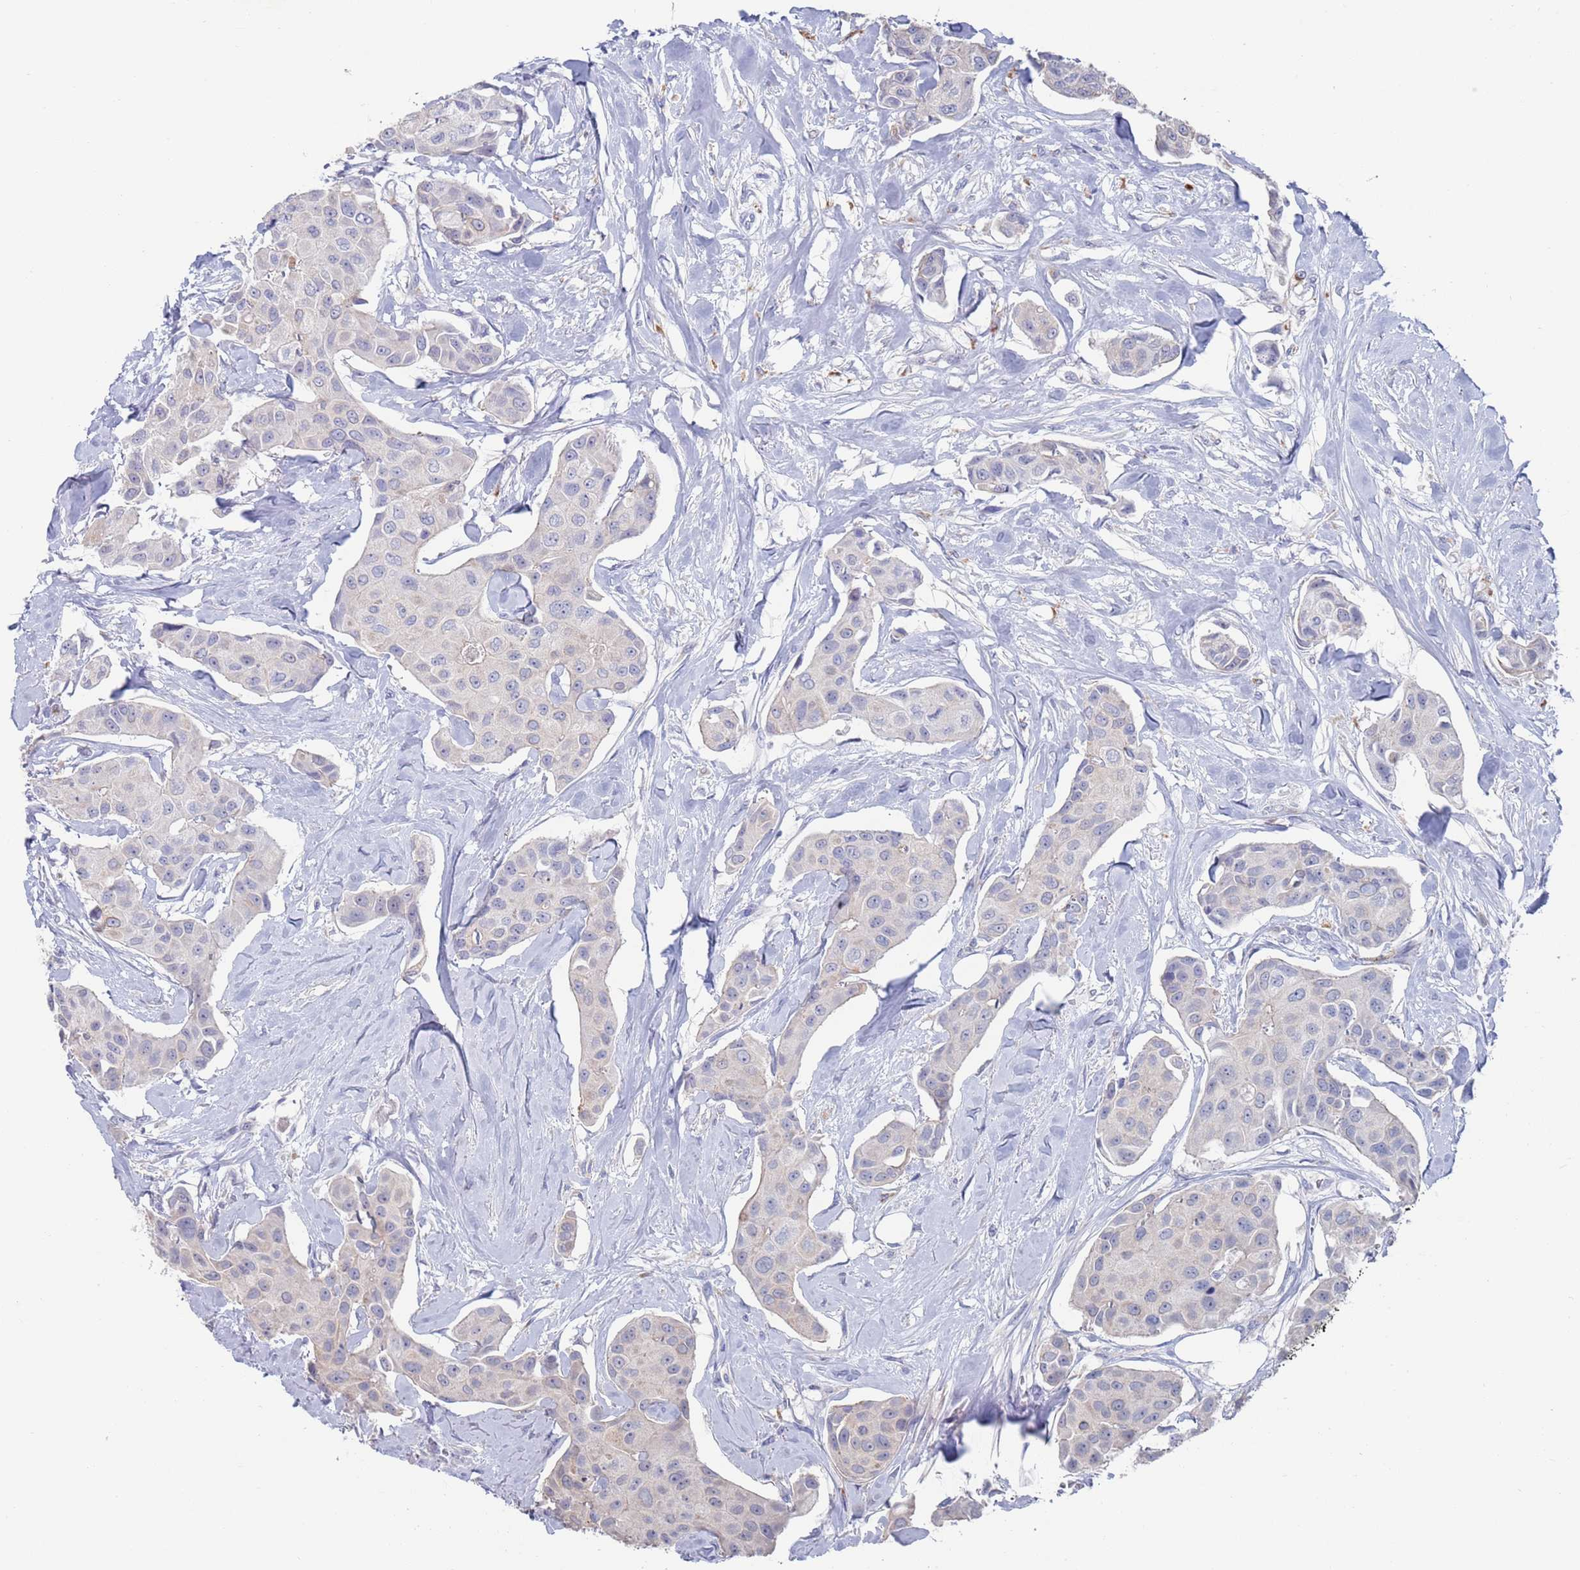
{"staining": {"intensity": "negative", "quantity": "none", "location": "none"}, "tissue": "breast cancer", "cell_type": "Tumor cells", "image_type": "cancer", "snomed": [{"axis": "morphology", "description": "Duct carcinoma"}, {"axis": "topography", "description": "Breast"}, {"axis": "topography", "description": "Lymph node"}], "caption": "DAB (3,3'-diaminobenzidine) immunohistochemical staining of human infiltrating ductal carcinoma (breast) demonstrates no significant staining in tumor cells.", "gene": "FUCA1", "patient": {"sex": "female", "age": 80}}